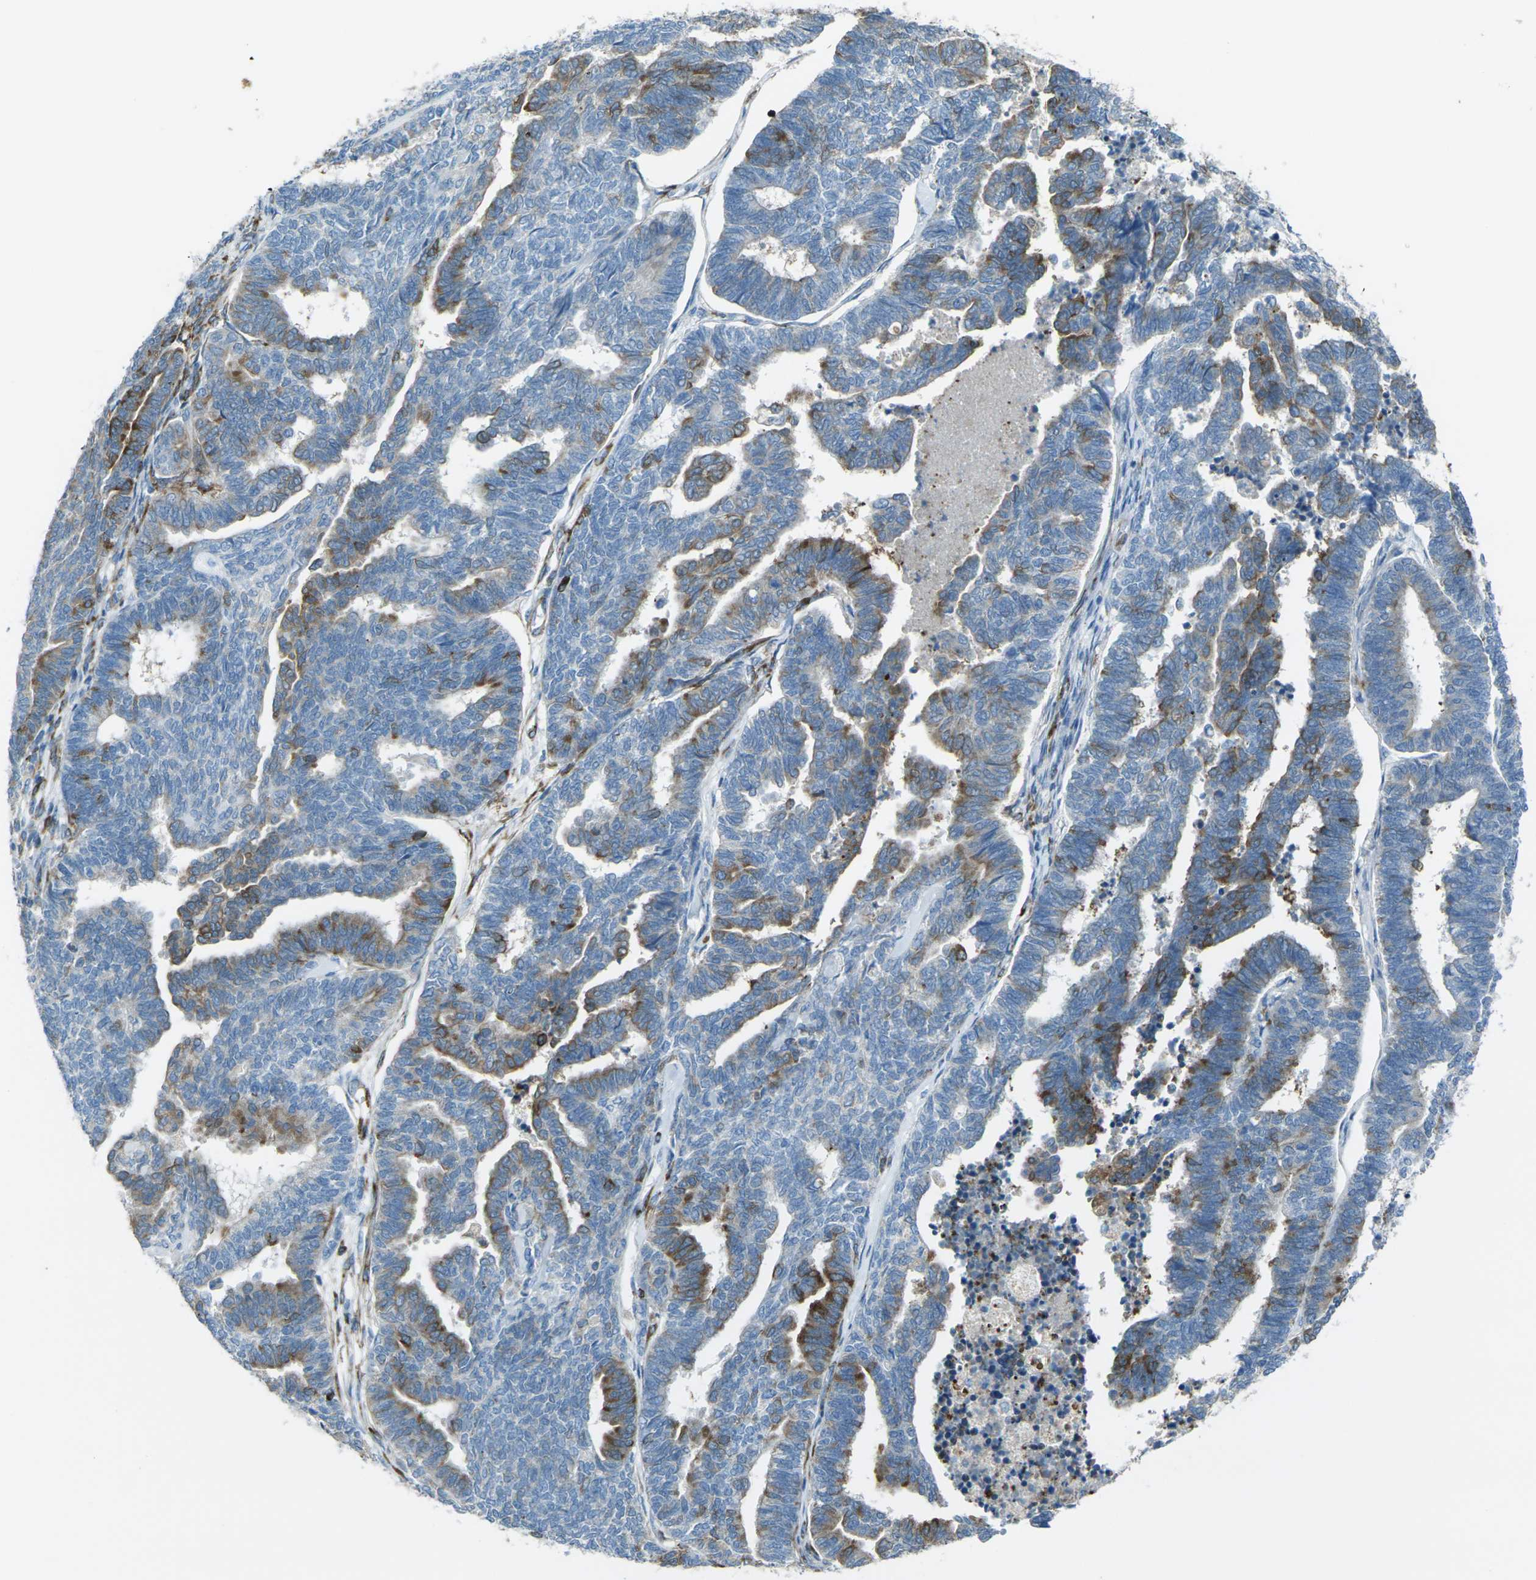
{"staining": {"intensity": "moderate", "quantity": "<25%", "location": "cytoplasmic/membranous"}, "tissue": "endometrial cancer", "cell_type": "Tumor cells", "image_type": "cancer", "snomed": [{"axis": "morphology", "description": "Adenocarcinoma, NOS"}, {"axis": "topography", "description": "Endometrium"}], "caption": "The image exhibits immunohistochemical staining of adenocarcinoma (endometrial). There is moderate cytoplasmic/membranous staining is appreciated in approximately <25% of tumor cells.", "gene": "CELSR2", "patient": {"sex": "female", "age": 70}}